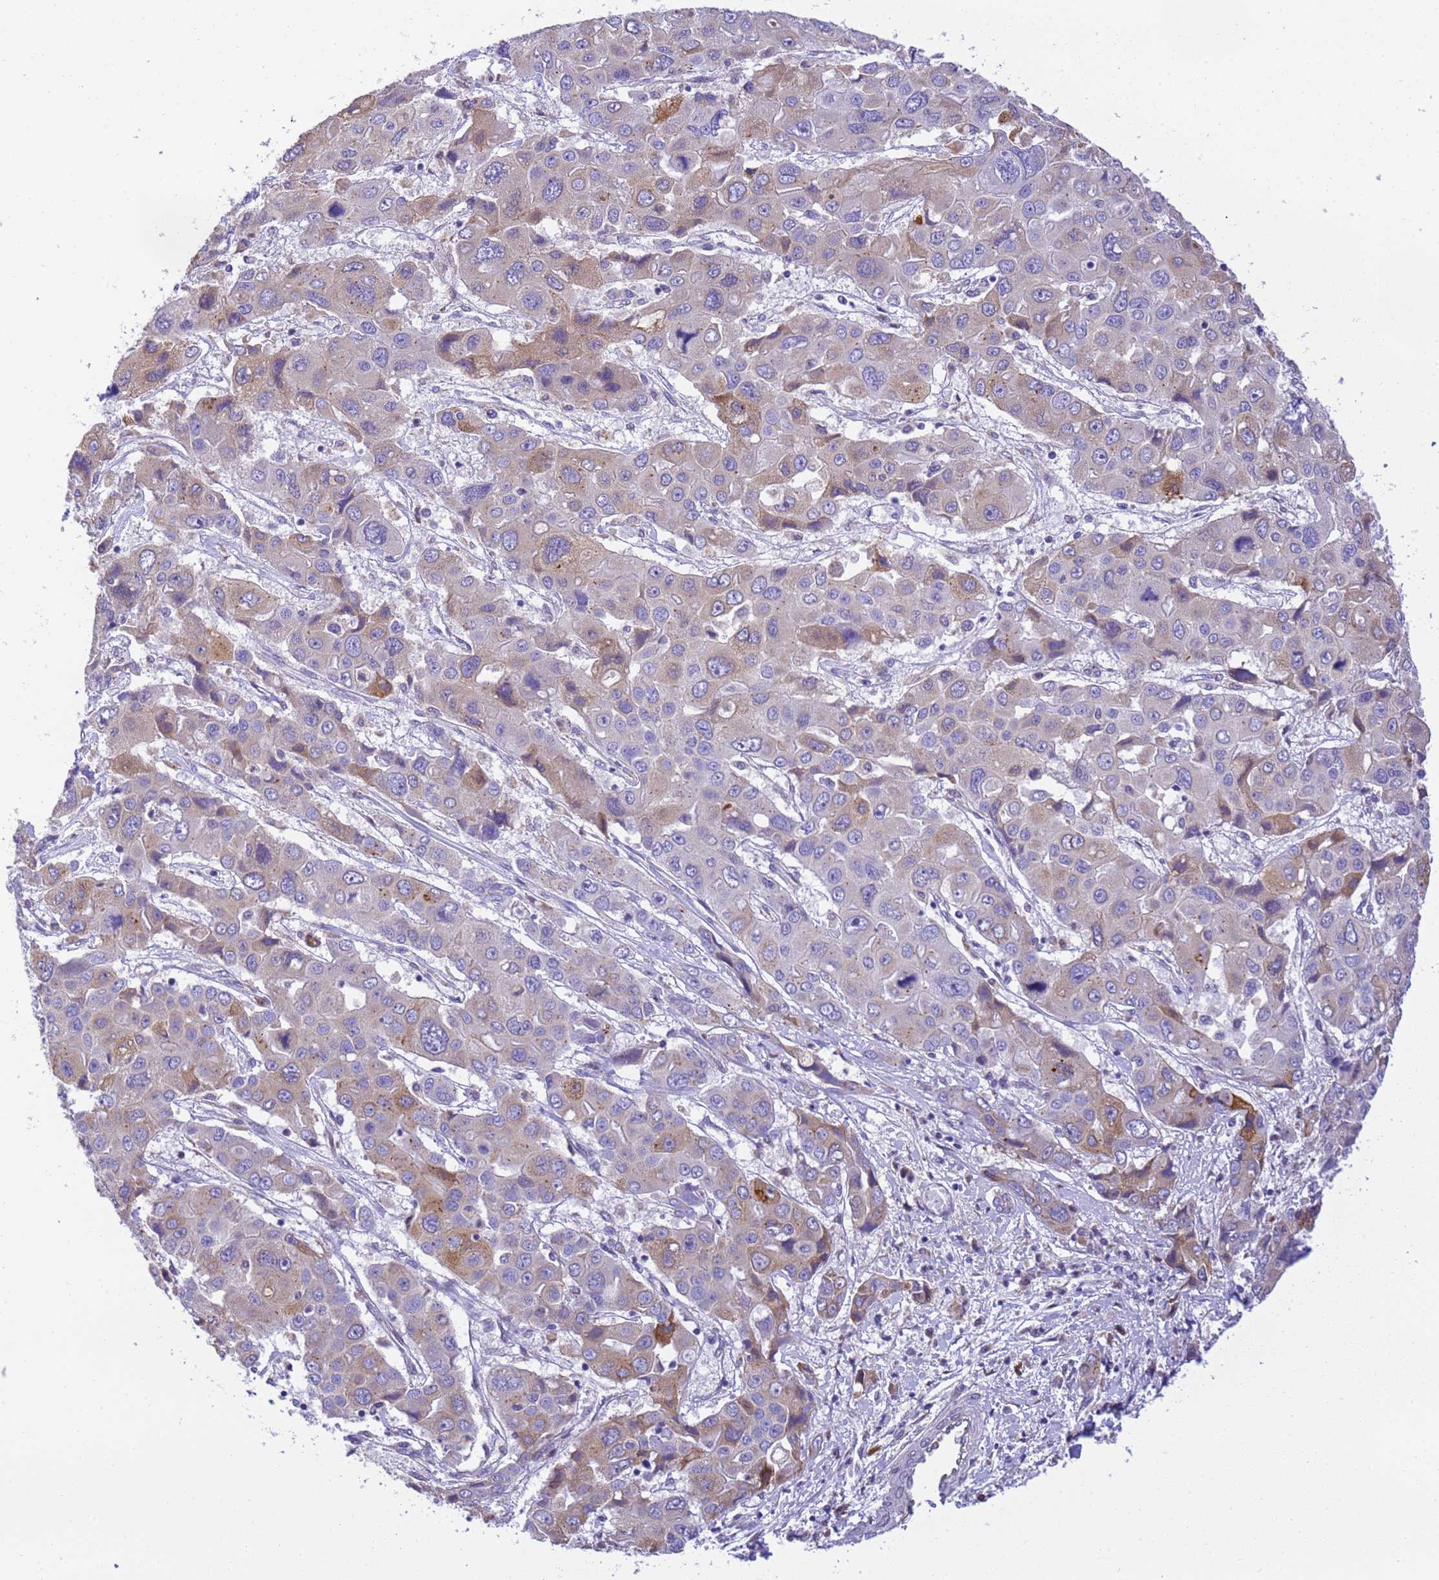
{"staining": {"intensity": "moderate", "quantity": "<25%", "location": "cytoplasmic/membranous"}, "tissue": "liver cancer", "cell_type": "Tumor cells", "image_type": "cancer", "snomed": [{"axis": "morphology", "description": "Cholangiocarcinoma"}, {"axis": "topography", "description": "Liver"}], "caption": "A brown stain labels moderate cytoplasmic/membranous expression of a protein in human liver cancer (cholangiocarcinoma) tumor cells.", "gene": "RHBDD3", "patient": {"sex": "male", "age": 67}}